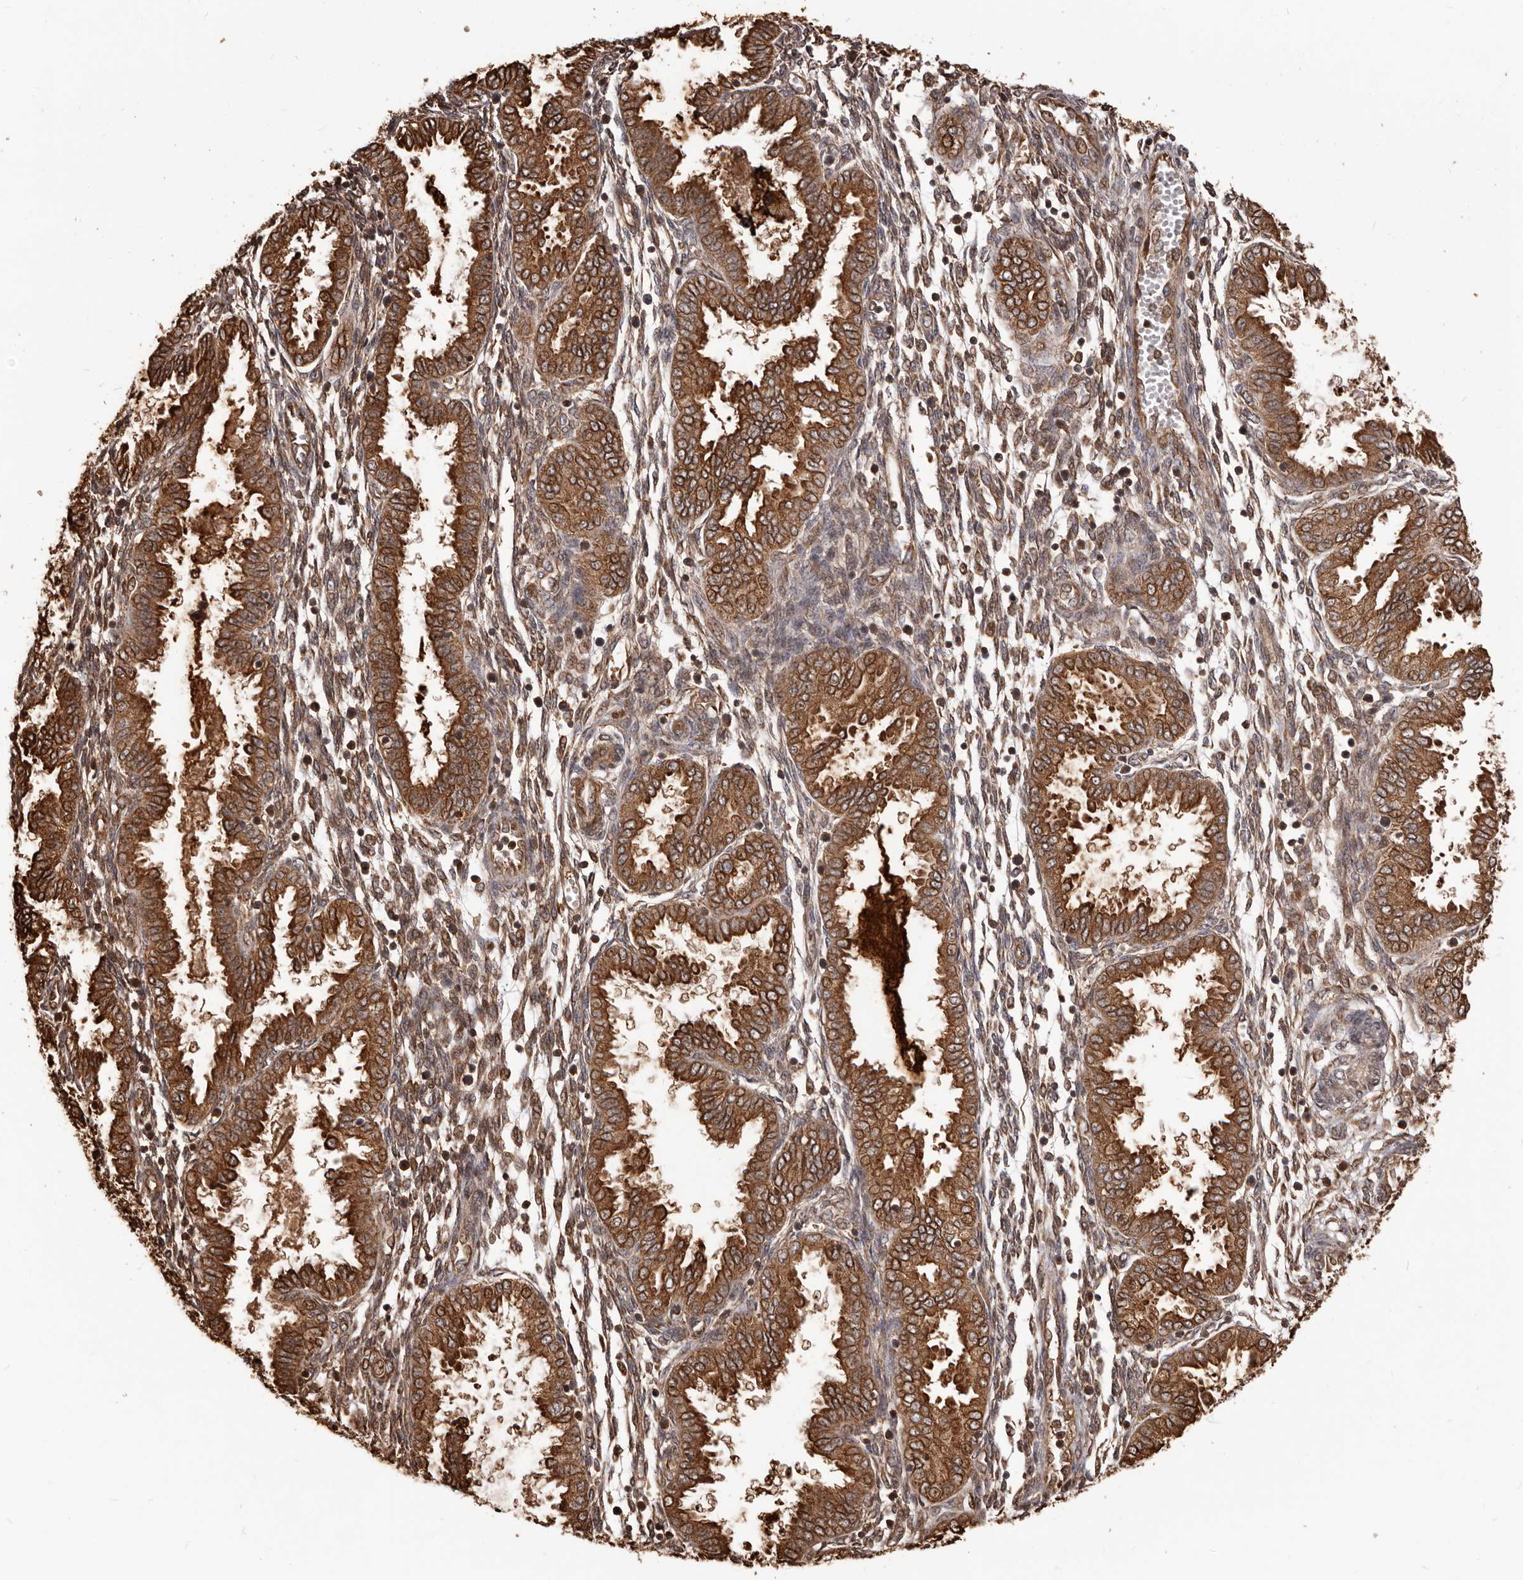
{"staining": {"intensity": "moderate", "quantity": ">75%", "location": "cytoplasmic/membranous"}, "tissue": "endometrium", "cell_type": "Cells in endometrial stroma", "image_type": "normal", "snomed": [{"axis": "morphology", "description": "Normal tissue, NOS"}, {"axis": "topography", "description": "Endometrium"}], "caption": "Protein analysis of benign endometrium displays moderate cytoplasmic/membranous positivity in approximately >75% of cells in endometrial stroma.", "gene": "MTO1", "patient": {"sex": "female", "age": 33}}